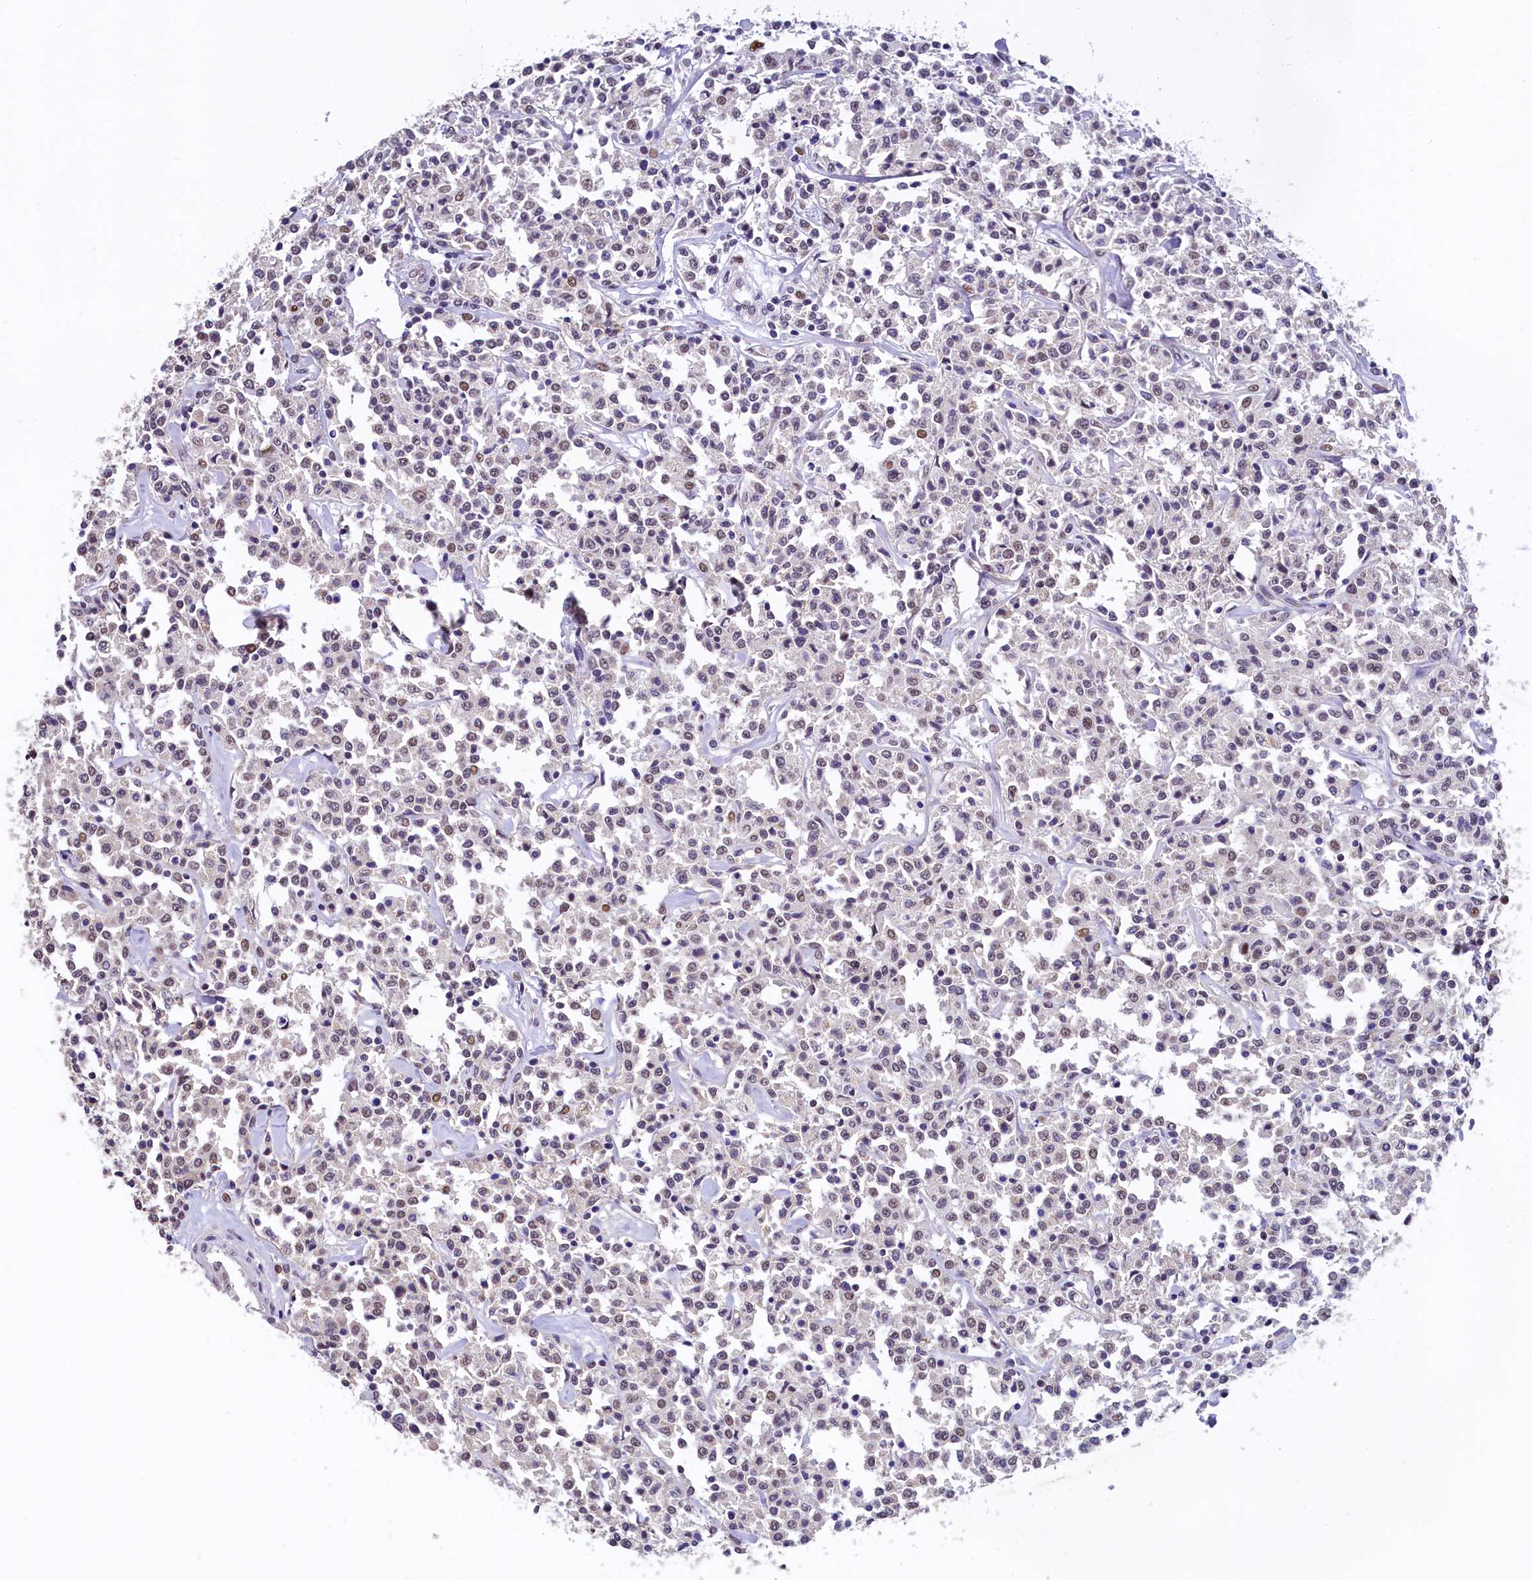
{"staining": {"intensity": "weak", "quantity": "25%-75%", "location": "nuclear"}, "tissue": "lymphoma", "cell_type": "Tumor cells", "image_type": "cancer", "snomed": [{"axis": "morphology", "description": "Malignant lymphoma, non-Hodgkin's type, Low grade"}, {"axis": "topography", "description": "Small intestine"}], "caption": "Low-grade malignant lymphoma, non-Hodgkin's type stained with a protein marker demonstrates weak staining in tumor cells.", "gene": "HECTD4", "patient": {"sex": "female", "age": 59}}